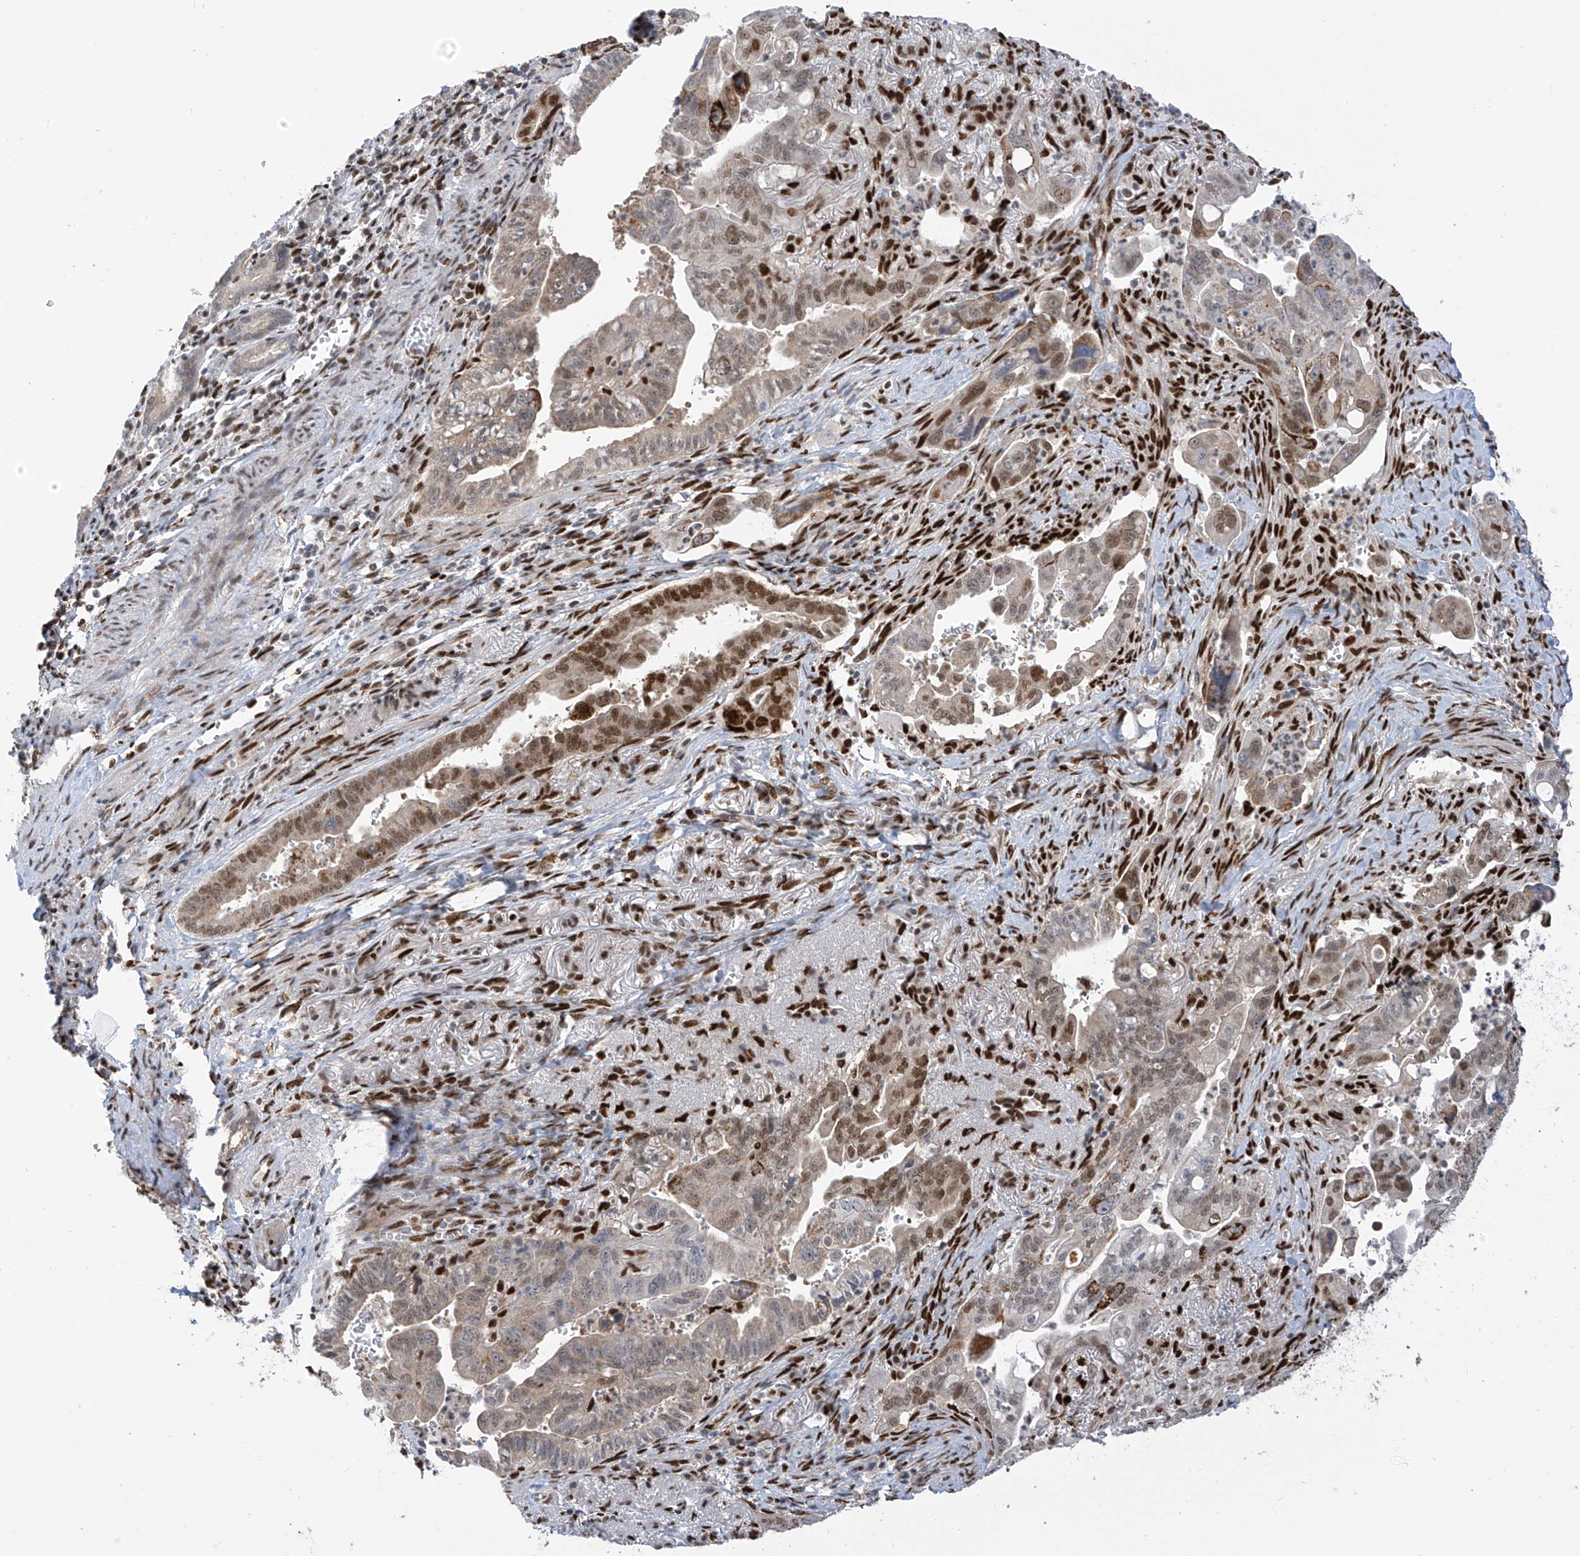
{"staining": {"intensity": "moderate", "quantity": "<25%", "location": "nuclear"}, "tissue": "pancreatic cancer", "cell_type": "Tumor cells", "image_type": "cancer", "snomed": [{"axis": "morphology", "description": "Adenocarcinoma, NOS"}, {"axis": "topography", "description": "Pancreas"}], "caption": "A low amount of moderate nuclear staining is seen in about <25% of tumor cells in pancreatic cancer (adenocarcinoma) tissue. (DAB IHC with brightfield microscopy, high magnification).", "gene": "PM20D2", "patient": {"sex": "male", "age": 70}}